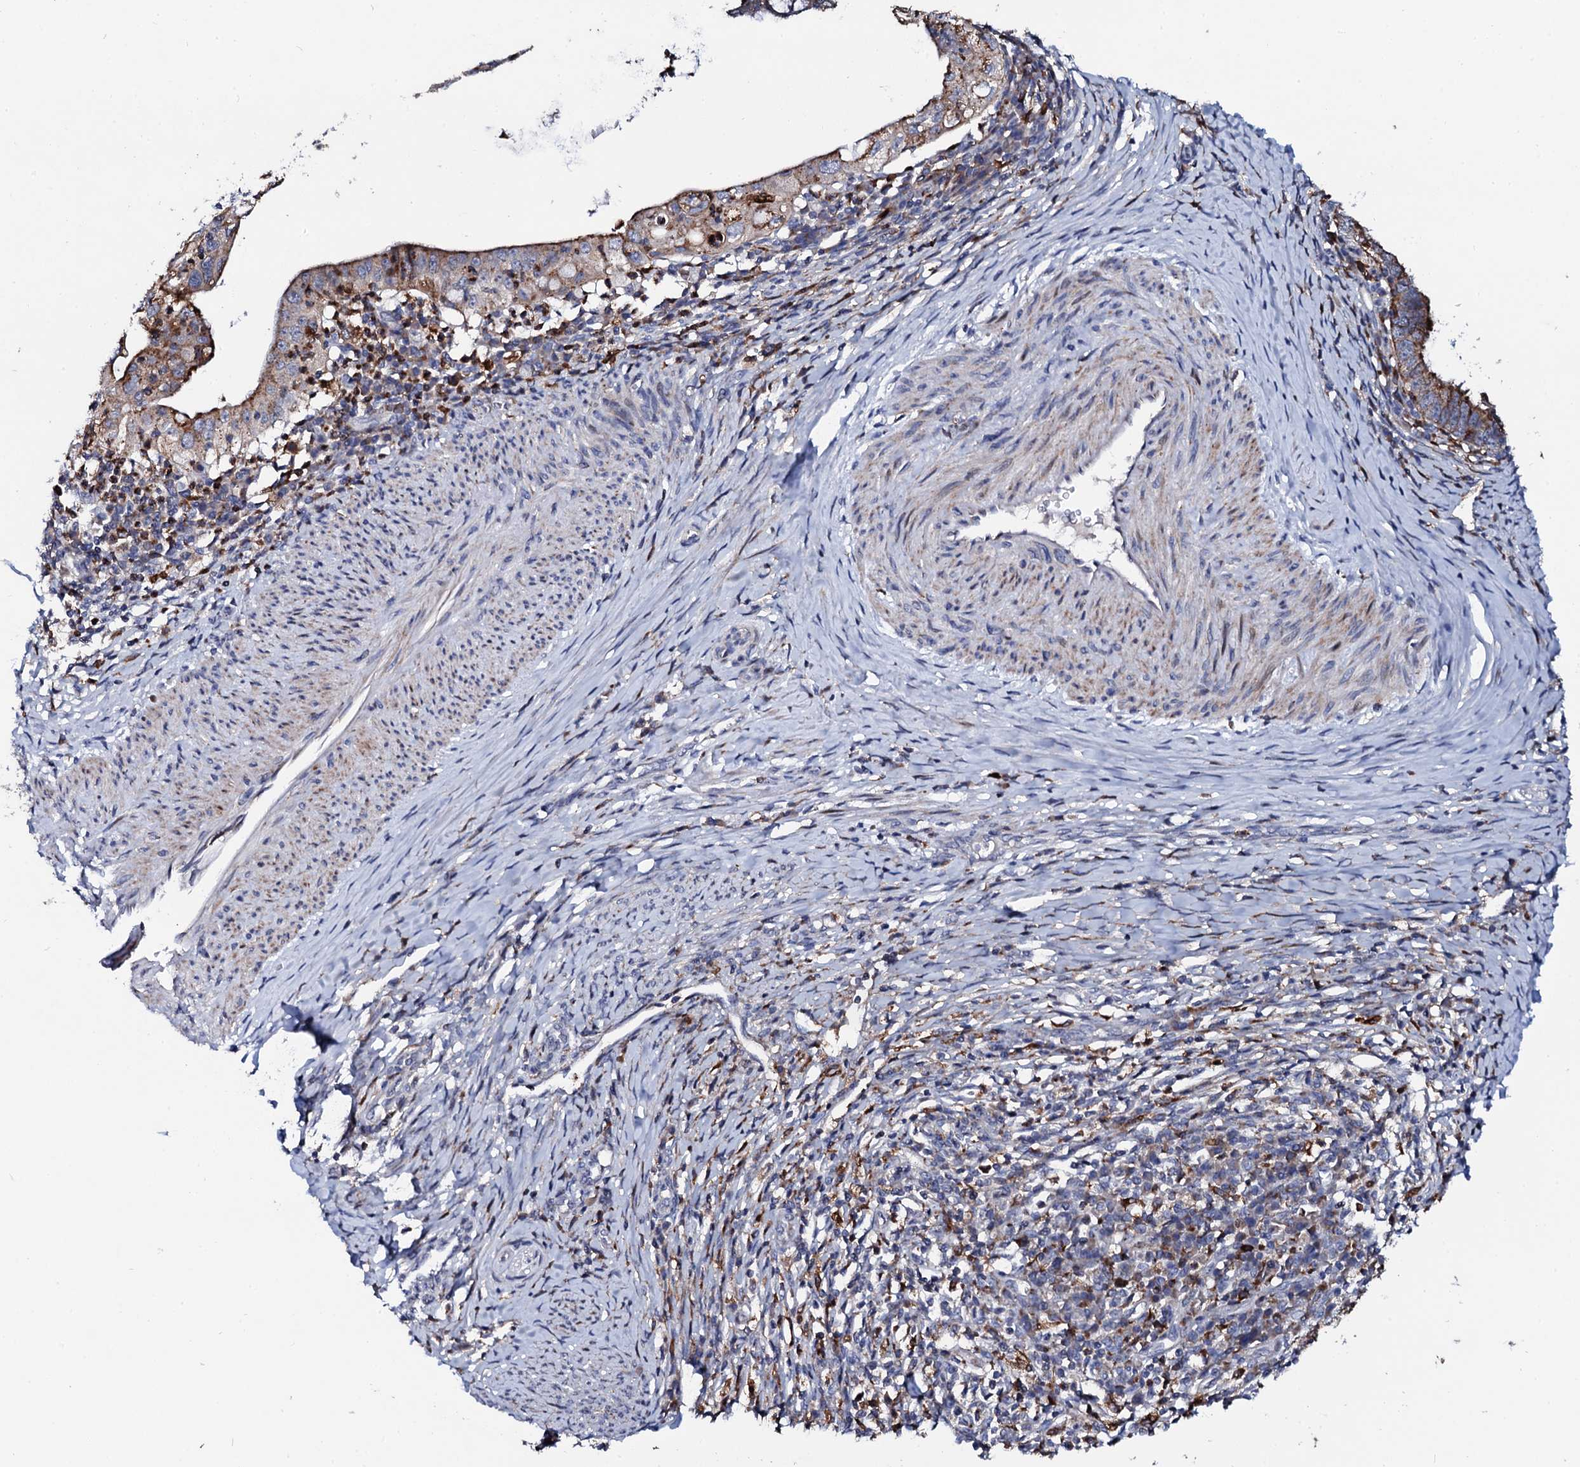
{"staining": {"intensity": "moderate", "quantity": ">75%", "location": "cytoplasmic/membranous"}, "tissue": "cervical cancer", "cell_type": "Tumor cells", "image_type": "cancer", "snomed": [{"axis": "morphology", "description": "Adenocarcinoma, NOS"}, {"axis": "topography", "description": "Cervix"}], "caption": "Tumor cells demonstrate moderate cytoplasmic/membranous expression in about >75% of cells in adenocarcinoma (cervical). The staining was performed using DAB (3,3'-diaminobenzidine) to visualize the protein expression in brown, while the nuclei were stained in blue with hematoxylin (Magnification: 20x).", "gene": "TCIRG1", "patient": {"sex": "female", "age": 36}}